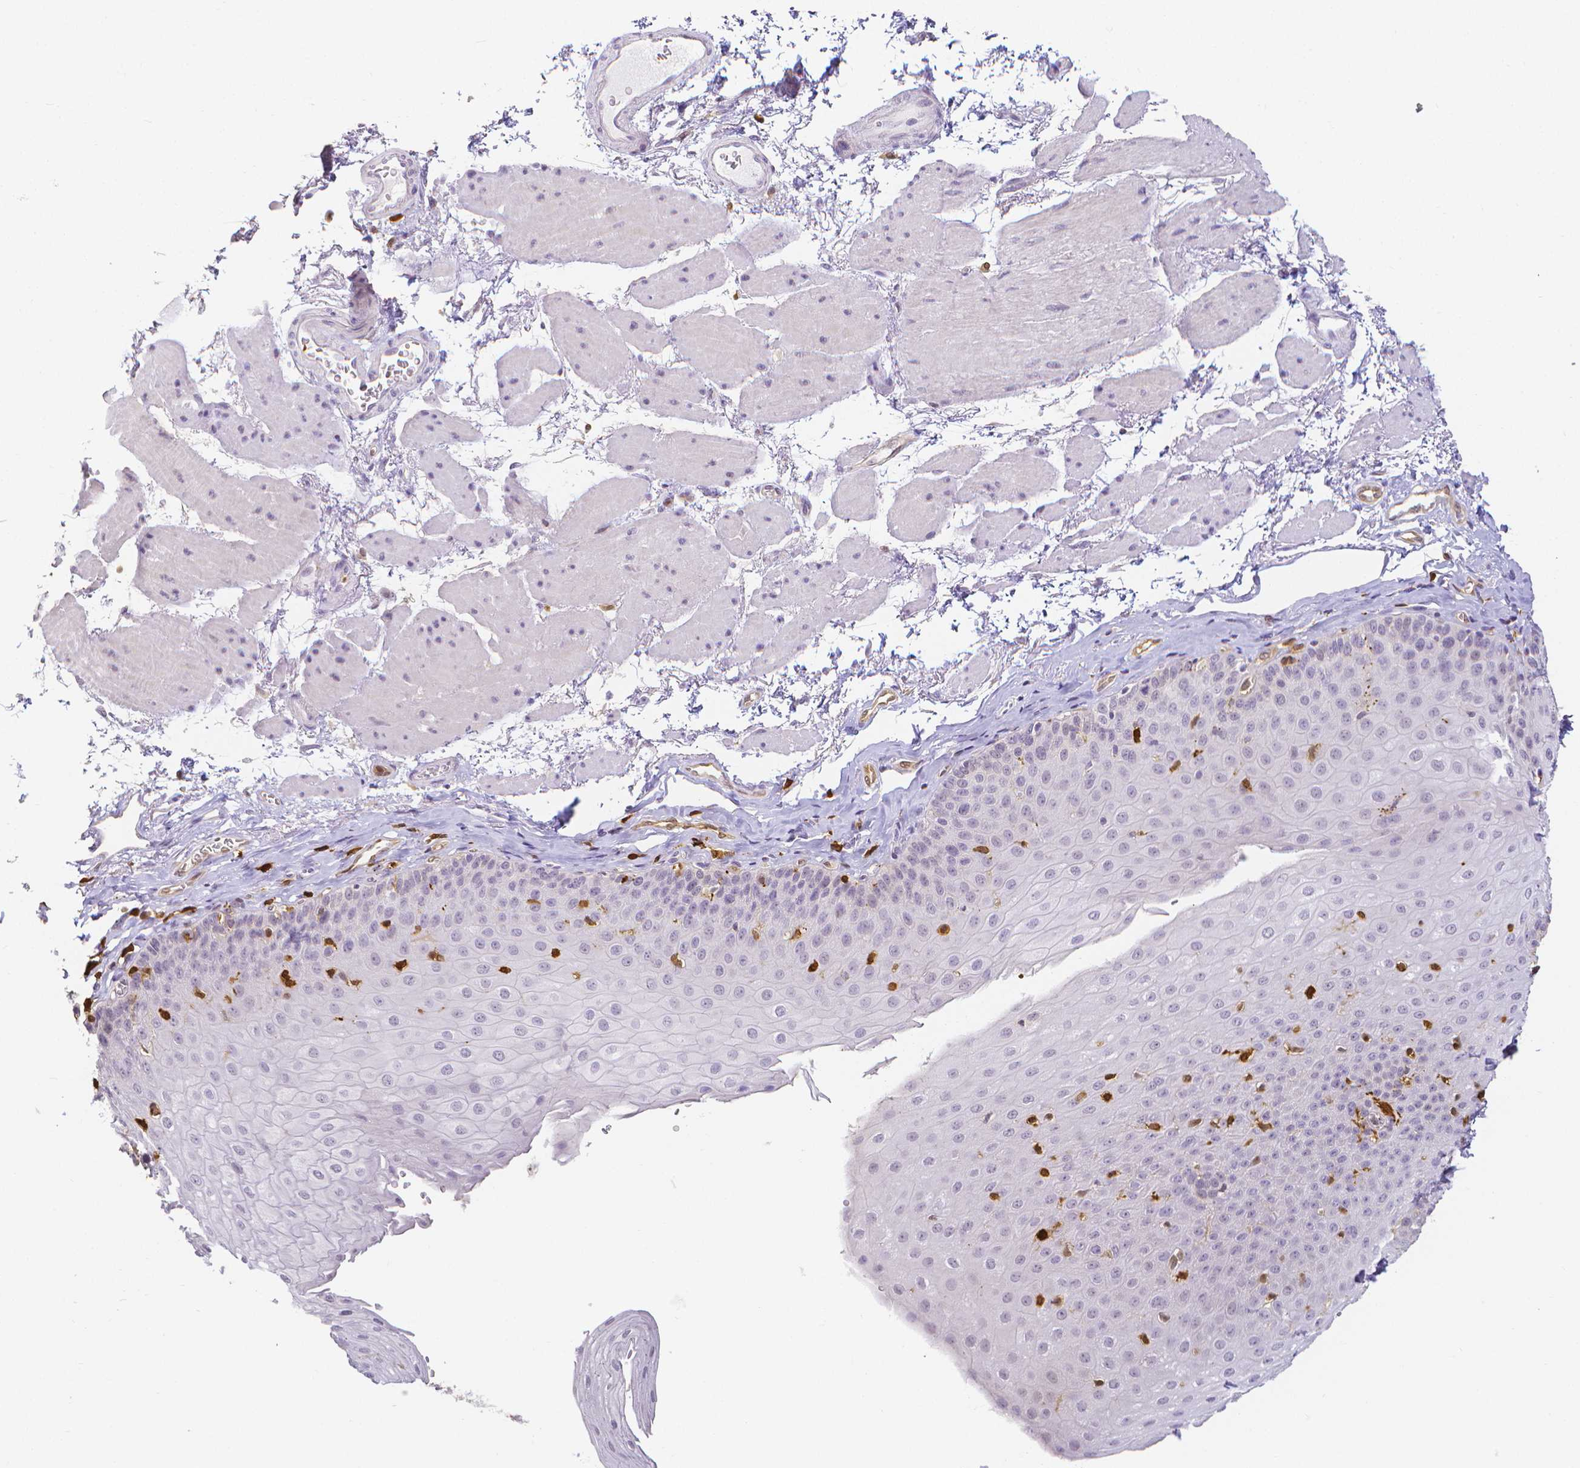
{"staining": {"intensity": "negative", "quantity": "none", "location": "none"}, "tissue": "esophagus", "cell_type": "Squamous epithelial cells", "image_type": "normal", "snomed": [{"axis": "morphology", "description": "Normal tissue, NOS"}, {"axis": "topography", "description": "Esophagus"}], "caption": "Immunohistochemistry (IHC) photomicrograph of normal esophagus stained for a protein (brown), which shows no staining in squamous epithelial cells.", "gene": "COTL1", "patient": {"sex": "female", "age": 81}}